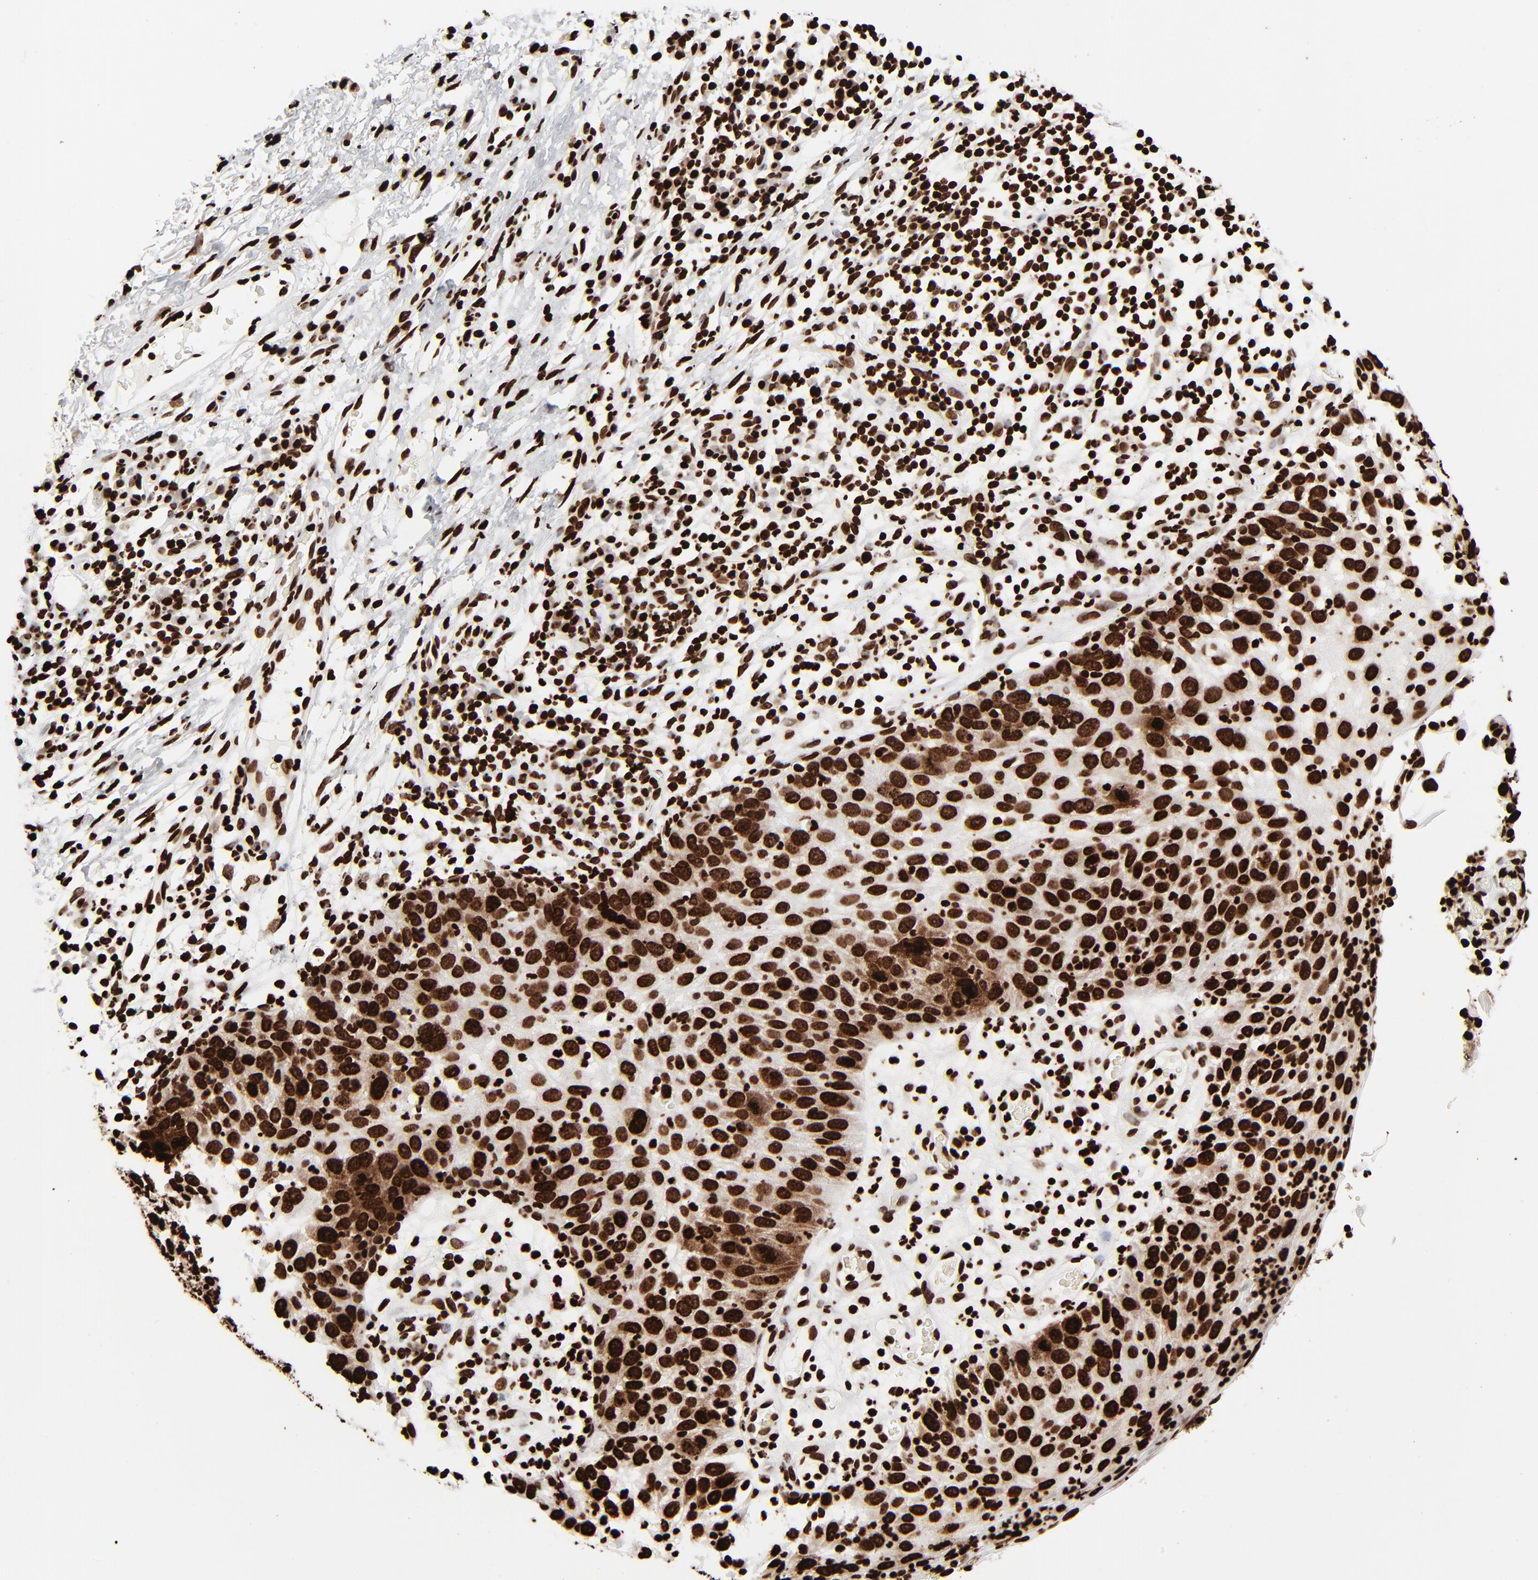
{"staining": {"intensity": "strong", "quantity": ">75%", "location": "nuclear"}, "tissue": "skin cancer", "cell_type": "Tumor cells", "image_type": "cancer", "snomed": [{"axis": "morphology", "description": "Squamous cell carcinoma, NOS"}, {"axis": "topography", "description": "Skin"}], "caption": "DAB immunohistochemical staining of human squamous cell carcinoma (skin) reveals strong nuclear protein positivity in about >75% of tumor cells. (DAB = brown stain, brightfield microscopy at high magnification).", "gene": "H3-4", "patient": {"sex": "male", "age": 87}}